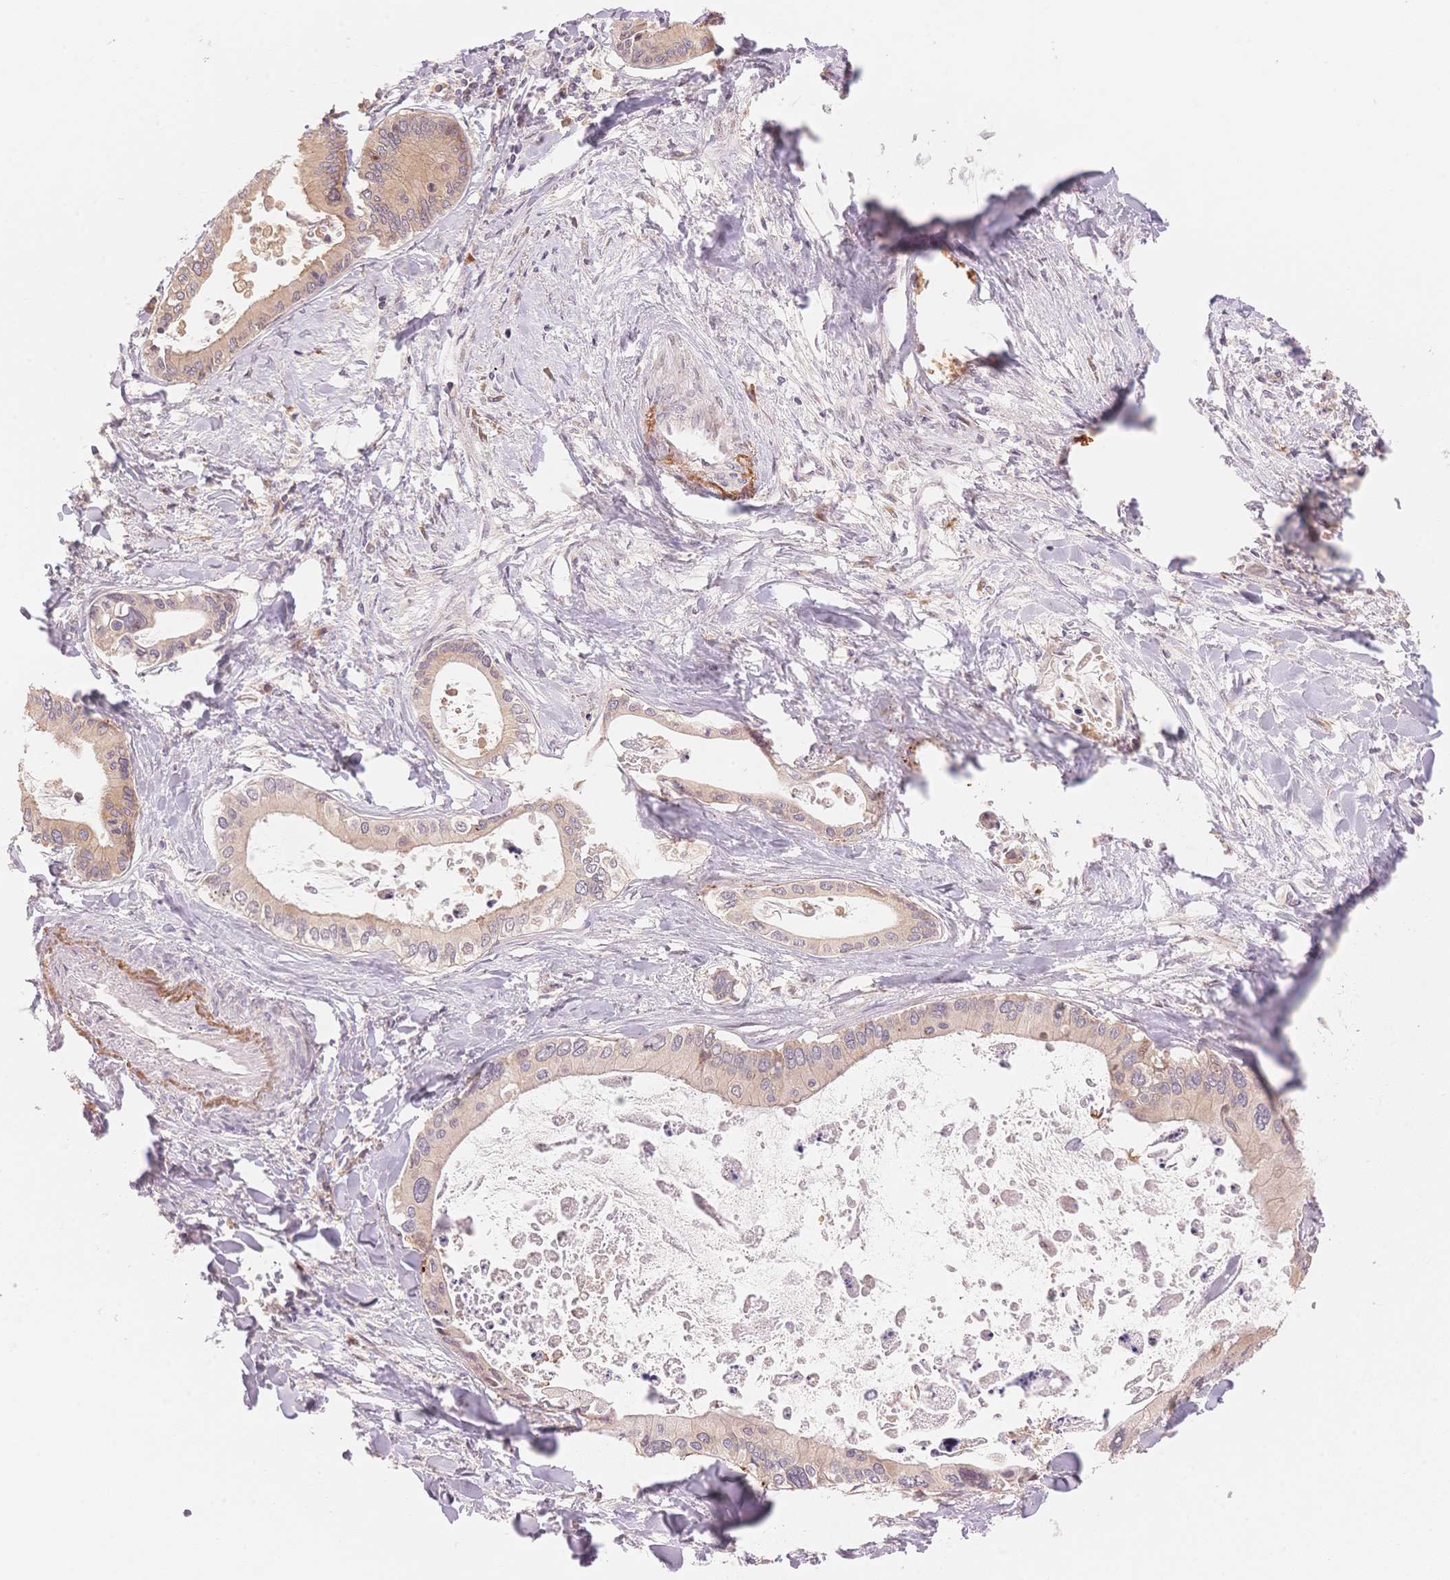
{"staining": {"intensity": "weak", "quantity": ">75%", "location": "cytoplasmic/membranous"}, "tissue": "liver cancer", "cell_type": "Tumor cells", "image_type": "cancer", "snomed": [{"axis": "morphology", "description": "Cholangiocarcinoma"}, {"axis": "topography", "description": "Liver"}], "caption": "High-power microscopy captured an IHC photomicrograph of liver cholangiocarcinoma, revealing weak cytoplasmic/membranous positivity in about >75% of tumor cells.", "gene": "STK39", "patient": {"sex": "male", "age": 66}}